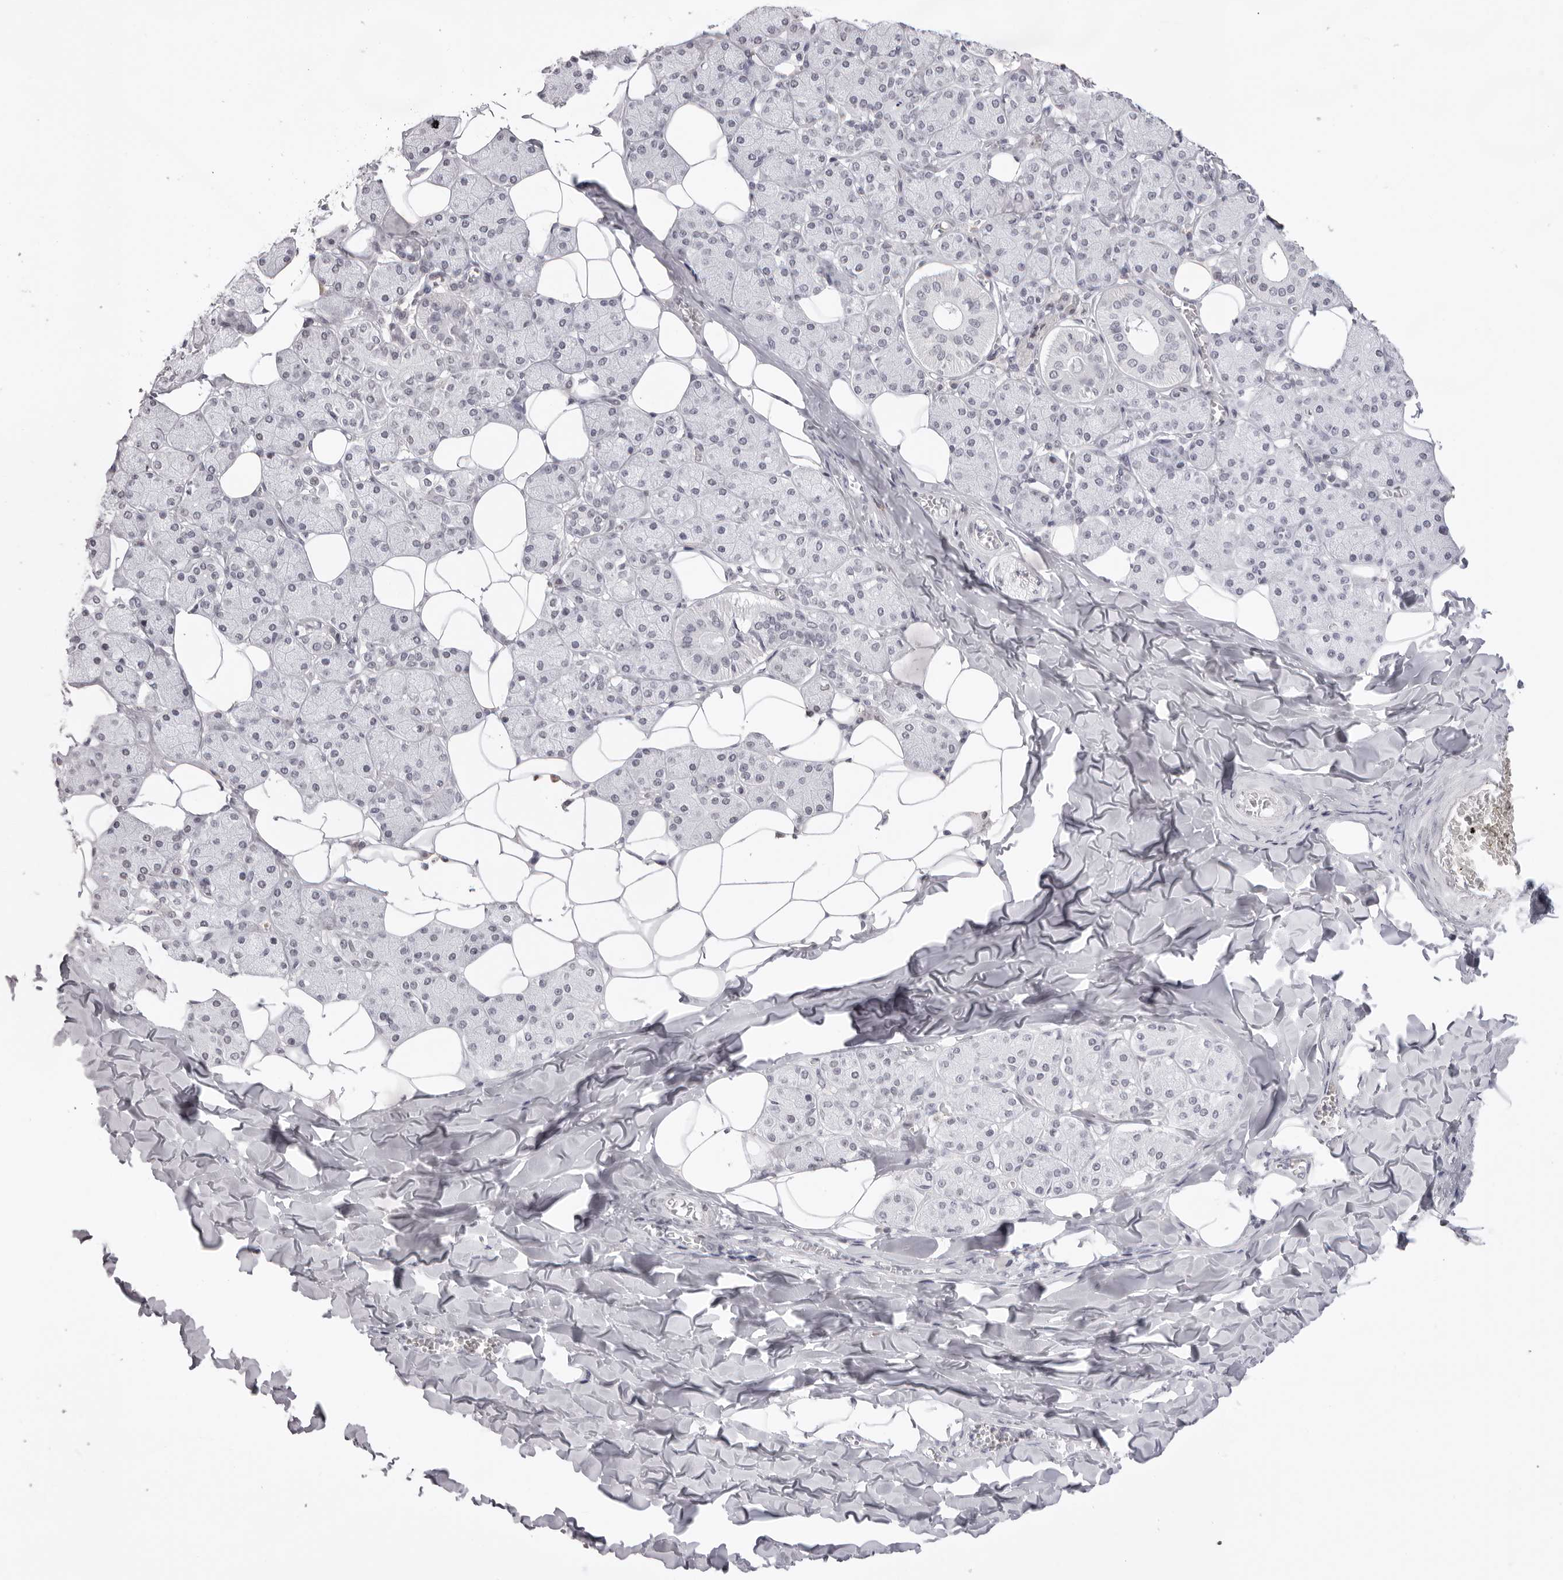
{"staining": {"intensity": "negative", "quantity": "none", "location": "none"}, "tissue": "salivary gland", "cell_type": "Glandular cells", "image_type": "normal", "snomed": [{"axis": "morphology", "description": "Normal tissue, NOS"}, {"axis": "topography", "description": "Salivary gland"}], "caption": "Immunohistochemical staining of unremarkable human salivary gland reveals no significant positivity in glandular cells.", "gene": "MAFK", "patient": {"sex": "female", "age": 33}}